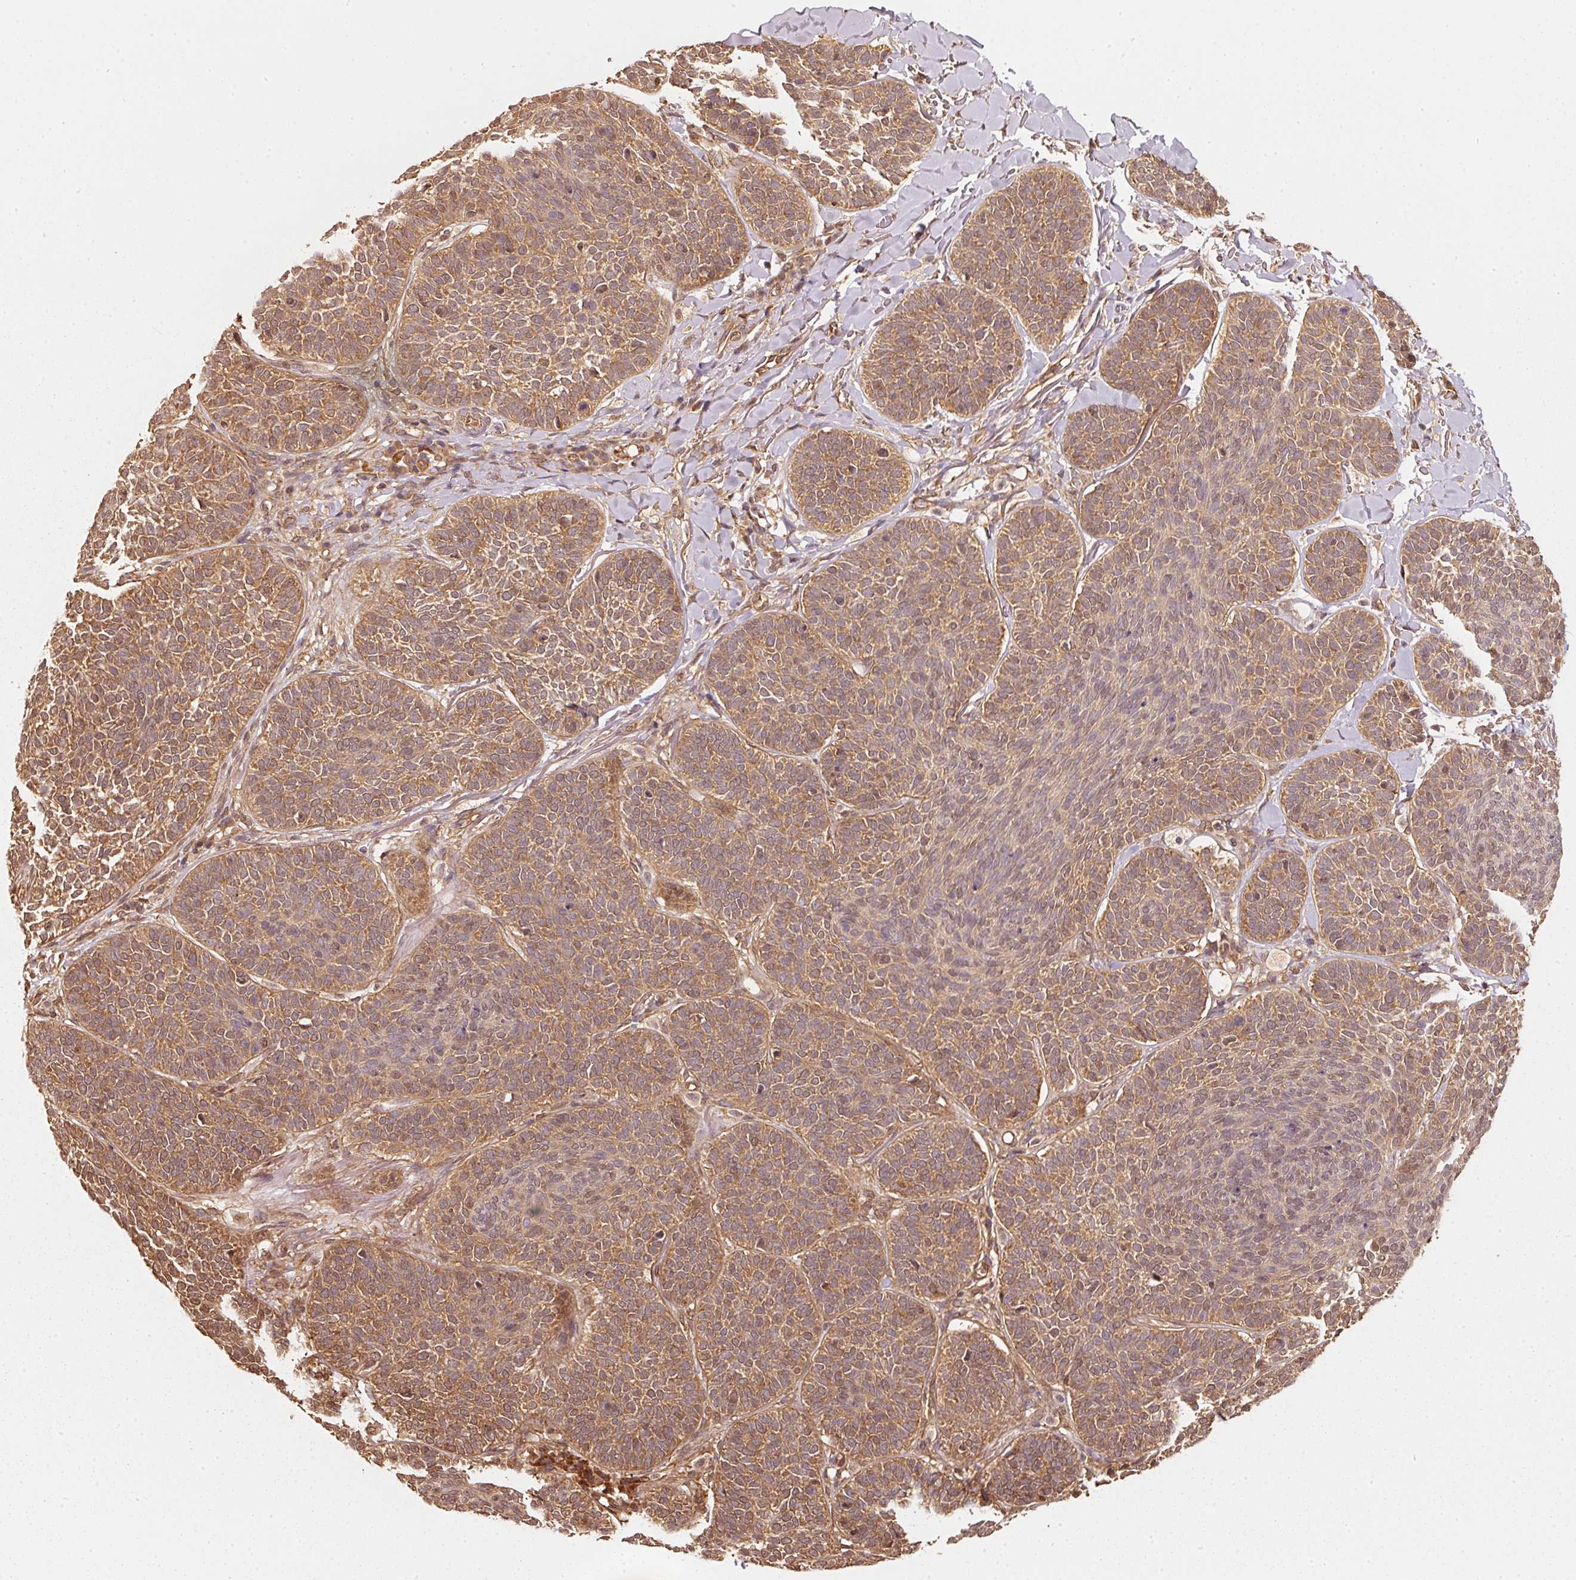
{"staining": {"intensity": "moderate", "quantity": ">75%", "location": "cytoplasmic/membranous,nuclear"}, "tissue": "skin cancer", "cell_type": "Tumor cells", "image_type": "cancer", "snomed": [{"axis": "morphology", "description": "Basal cell carcinoma"}, {"axis": "topography", "description": "Skin"}], "caption": "Immunohistochemical staining of human basal cell carcinoma (skin) shows medium levels of moderate cytoplasmic/membranous and nuclear positivity in about >75% of tumor cells. Nuclei are stained in blue.", "gene": "STAU1", "patient": {"sex": "male", "age": 85}}